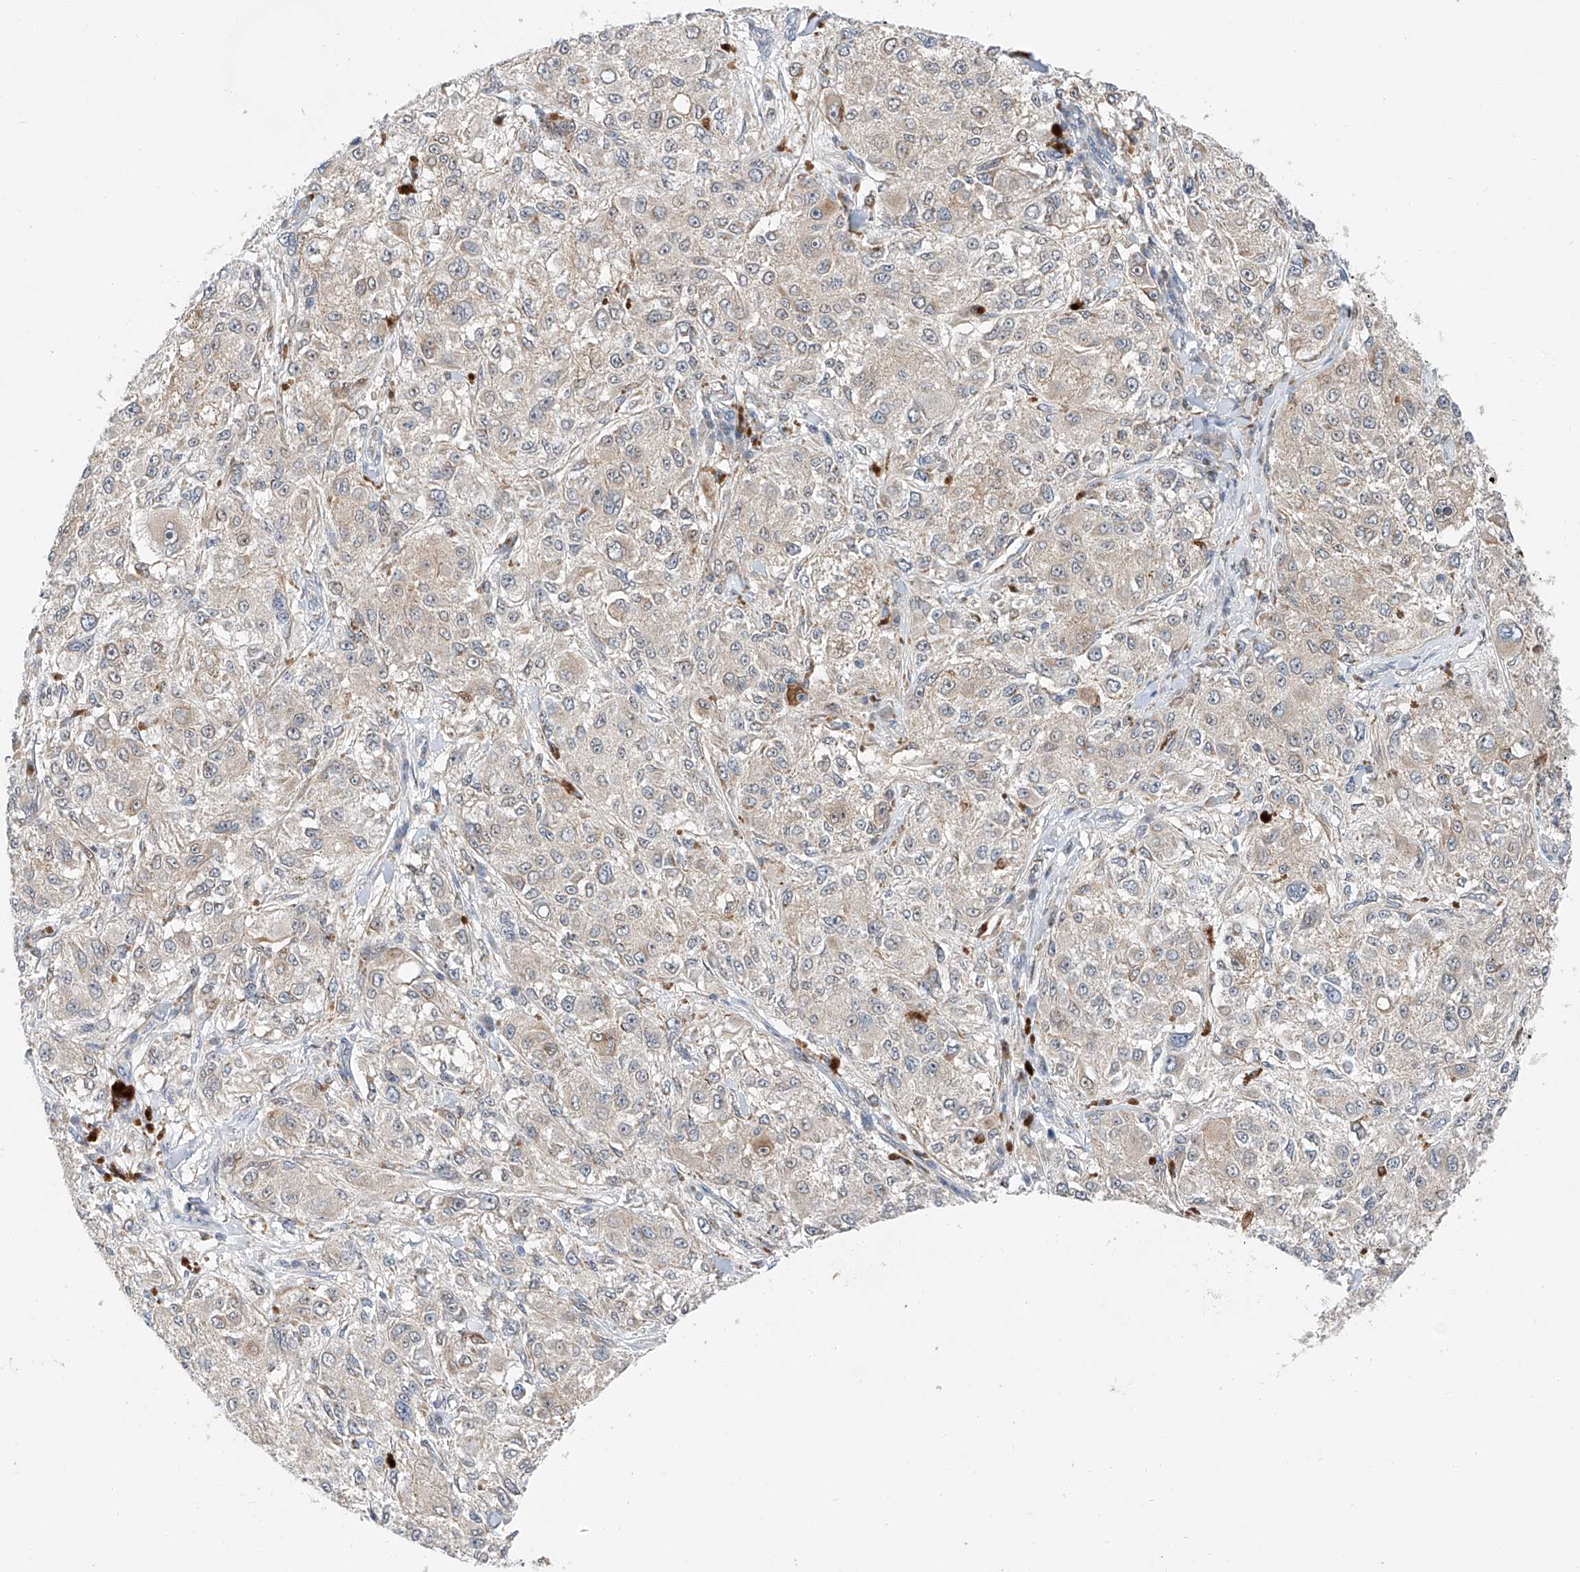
{"staining": {"intensity": "weak", "quantity": "<25%", "location": "cytoplasmic/membranous"}, "tissue": "melanoma", "cell_type": "Tumor cells", "image_type": "cancer", "snomed": [{"axis": "morphology", "description": "Necrosis, NOS"}, {"axis": "morphology", "description": "Malignant melanoma, NOS"}, {"axis": "topography", "description": "Skin"}], "caption": "Malignant melanoma was stained to show a protein in brown. There is no significant positivity in tumor cells. The staining was performed using DAB (3,3'-diaminobenzidine) to visualize the protein expression in brown, while the nuclei were stained in blue with hematoxylin (Magnification: 20x).", "gene": "CLDND1", "patient": {"sex": "female", "age": 87}}